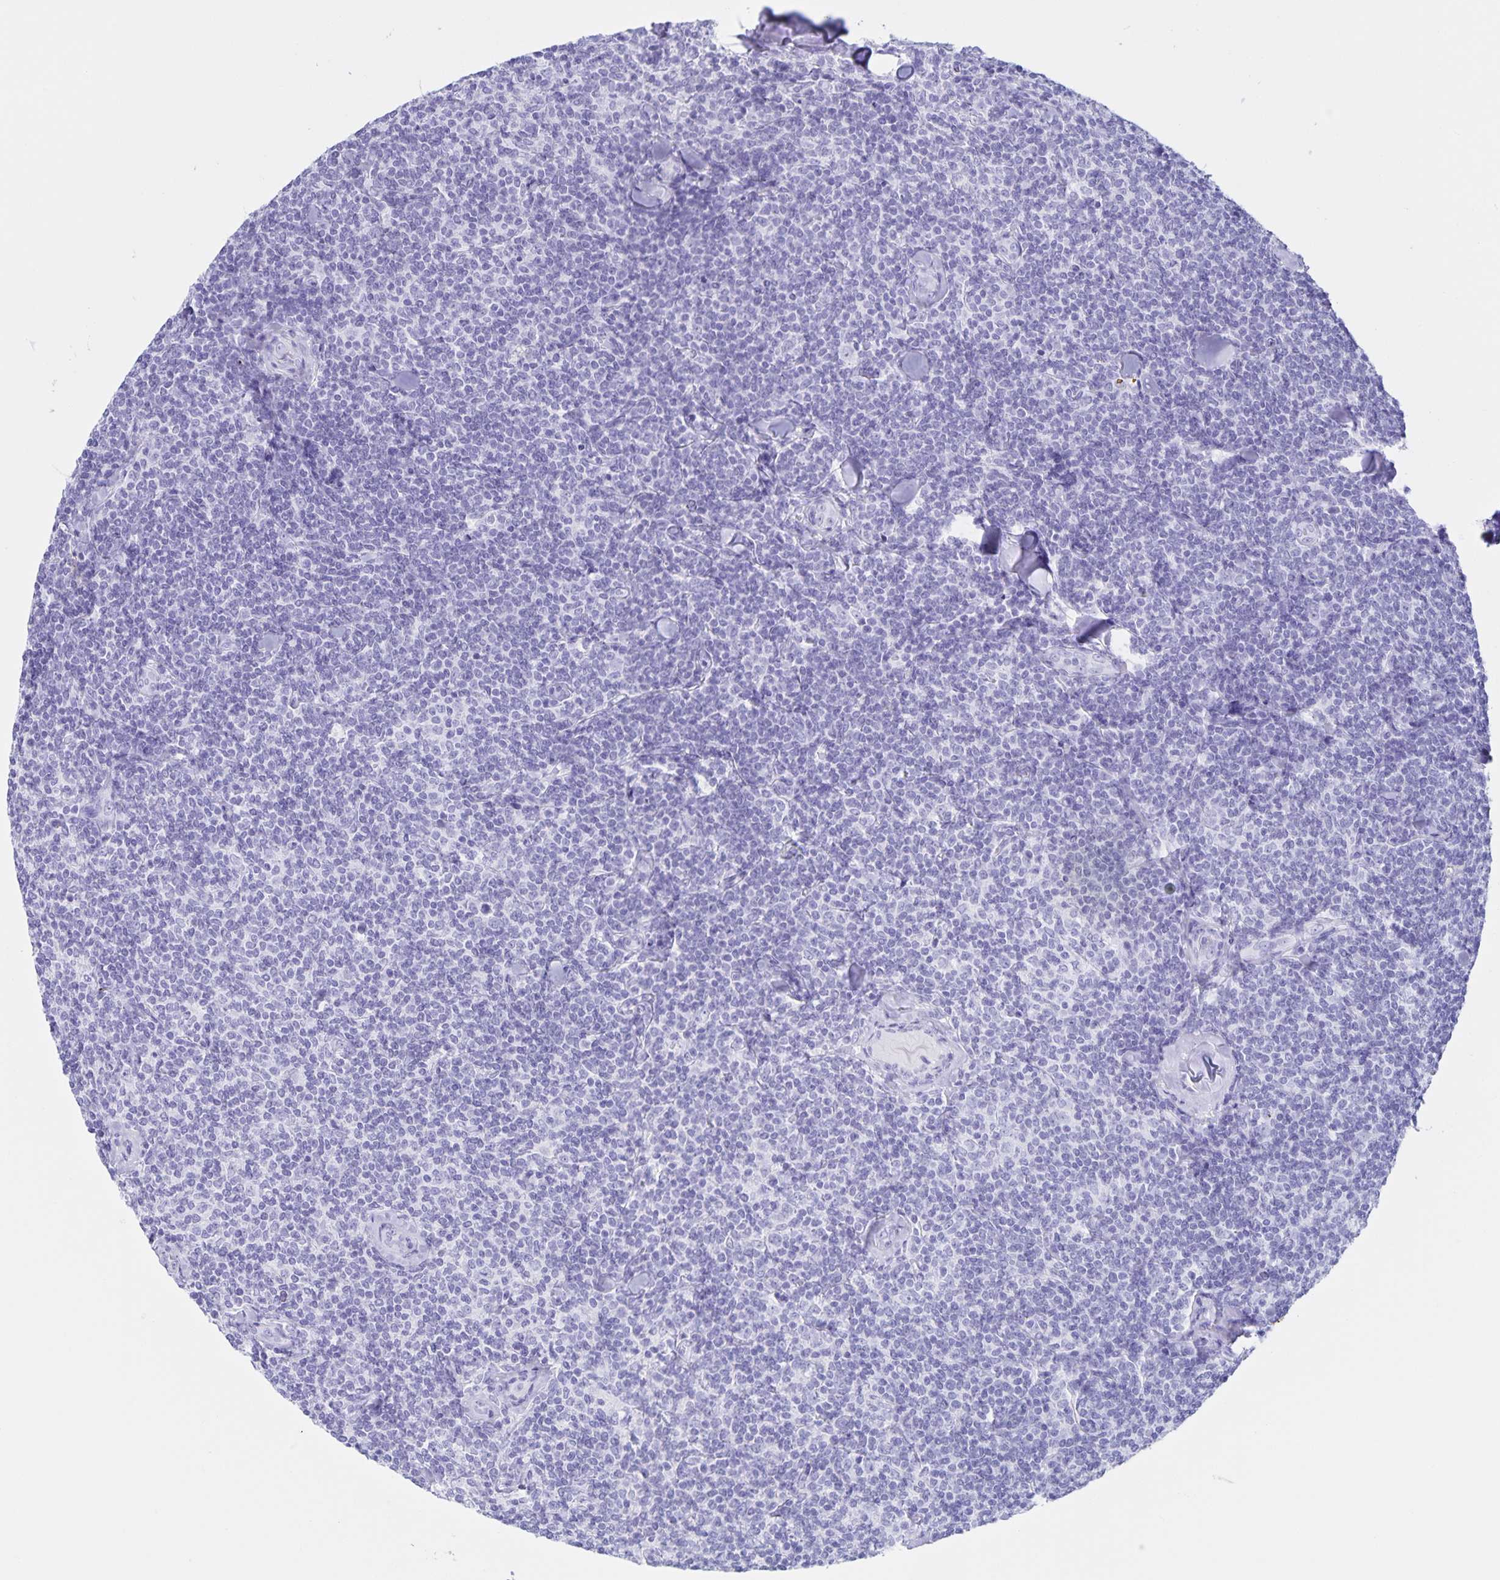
{"staining": {"intensity": "negative", "quantity": "none", "location": "none"}, "tissue": "lymphoma", "cell_type": "Tumor cells", "image_type": "cancer", "snomed": [{"axis": "morphology", "description": "Malignant lymphoma, non-Hodgkin's type, Low grade"}, {"axis": "topography", "description": "Lymph node"}], "caption": "This histopathology image is of lymphoma stained with immunohistochemistry to label a protein in brown with the nuclei are counter-stained blue. There is no staining in tumor cells. Brightfield microscopy of immunohistochemistry stained with DAB (3,3'-diaminobenzidine) (brown) and hematoxylin (blue), captured at high magnification.", "gene": "AQP4", "patient": {"sex": "female", "age": 56}}